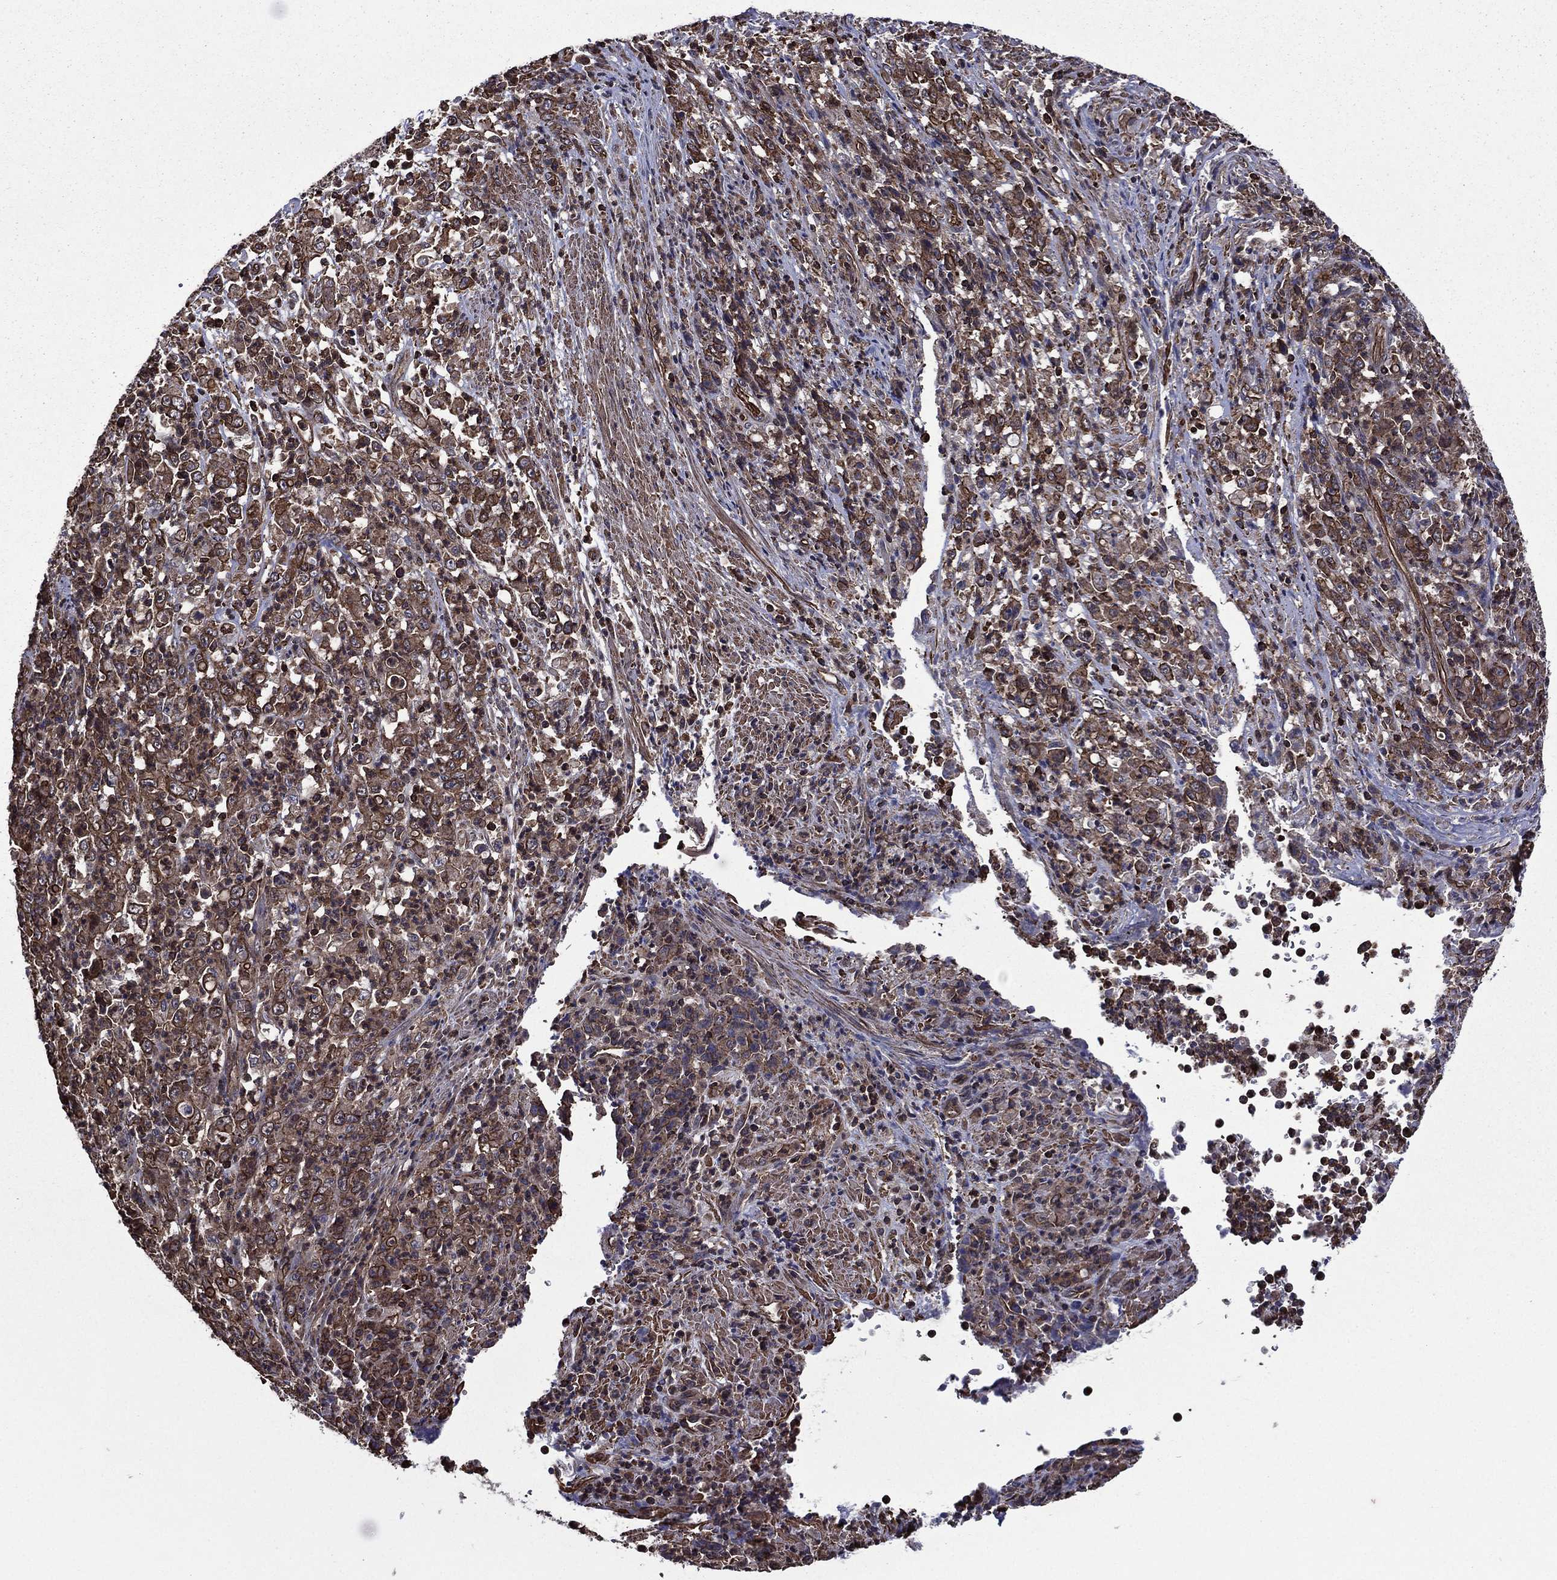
{"staining": {"intensity": "moderate", "quantity": ">75%", "location": "cytoplasmic/membranous"}, "tissue": "stomach cancer", "cell_type": "Tumor cells", "image_type": "cancer", "snomed": [{"axis": "morphology", "description": "Adenocarcinoma, NOS"}, {"axis": "topography", "description": "Stomach, lower"}], "caption": "Brown immunohistochemical staining in stomach cancer displays moderate cytoplasmic/membranous staining in about >75% of tumor cells. (DAB (3,3'-diaminobenzidine) IHC with brightfield microscopy, high magnification).", "gene": "PLPP3", "patient": {"sex": "female", "age": 71}}